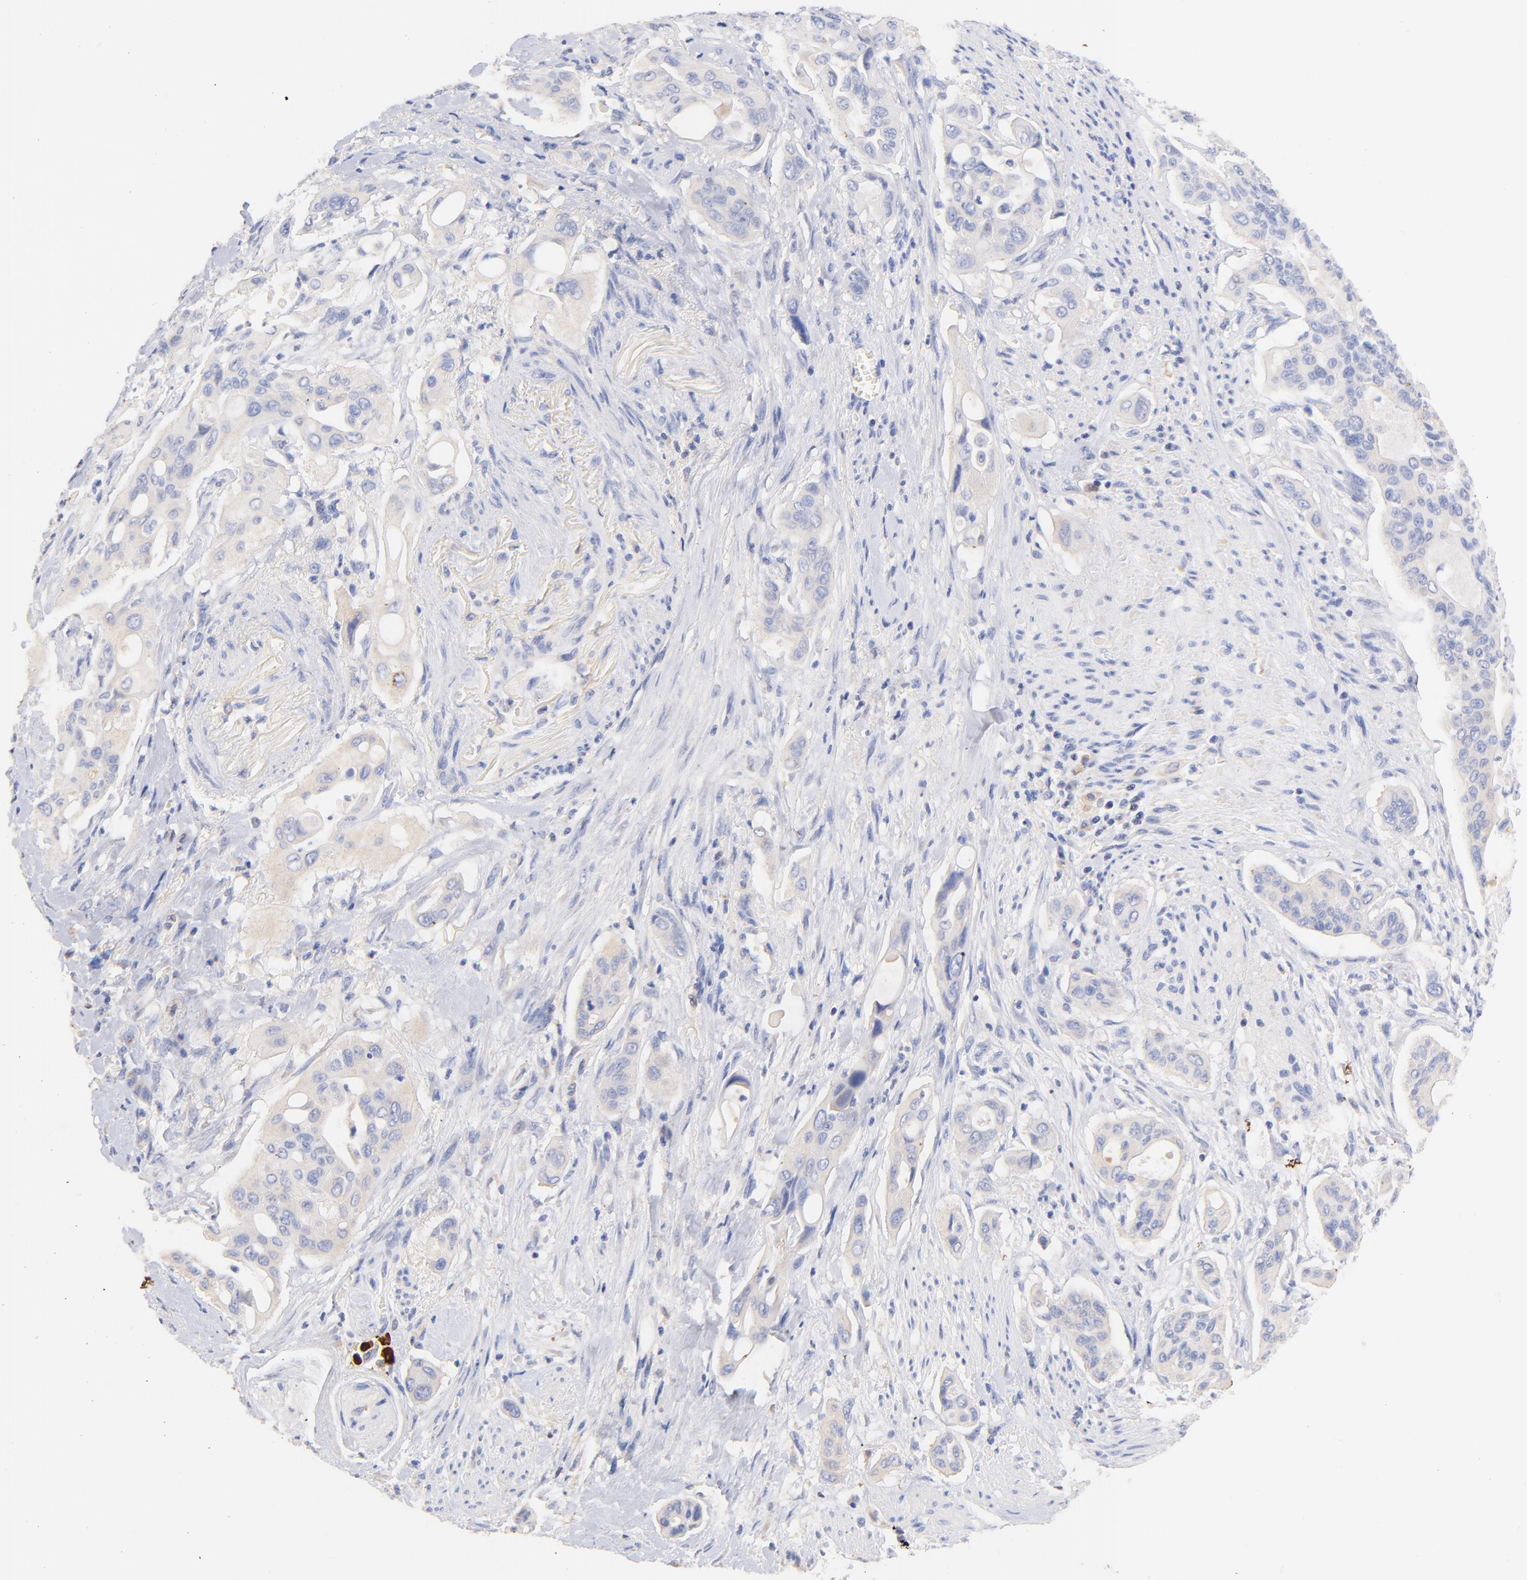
{"staining": {"intensity": "negative", "quantity": "none", "location": "none"}, "tissue": "pancreatic cancer", "cell_type": "Tumor cells", "image_type": "cancer", "snomed": [{"axis": "morphology", "description": "Adenocarcinoma, NOS"}, {"axis": "topography", "description": "Pancreas"}], "caption": "Tumor cells are negative for brown protein staining in adenocarcinoma (pancreatic).", "gene": "IGLV7-43", "patient": {"sex": "male", "age": 77}}